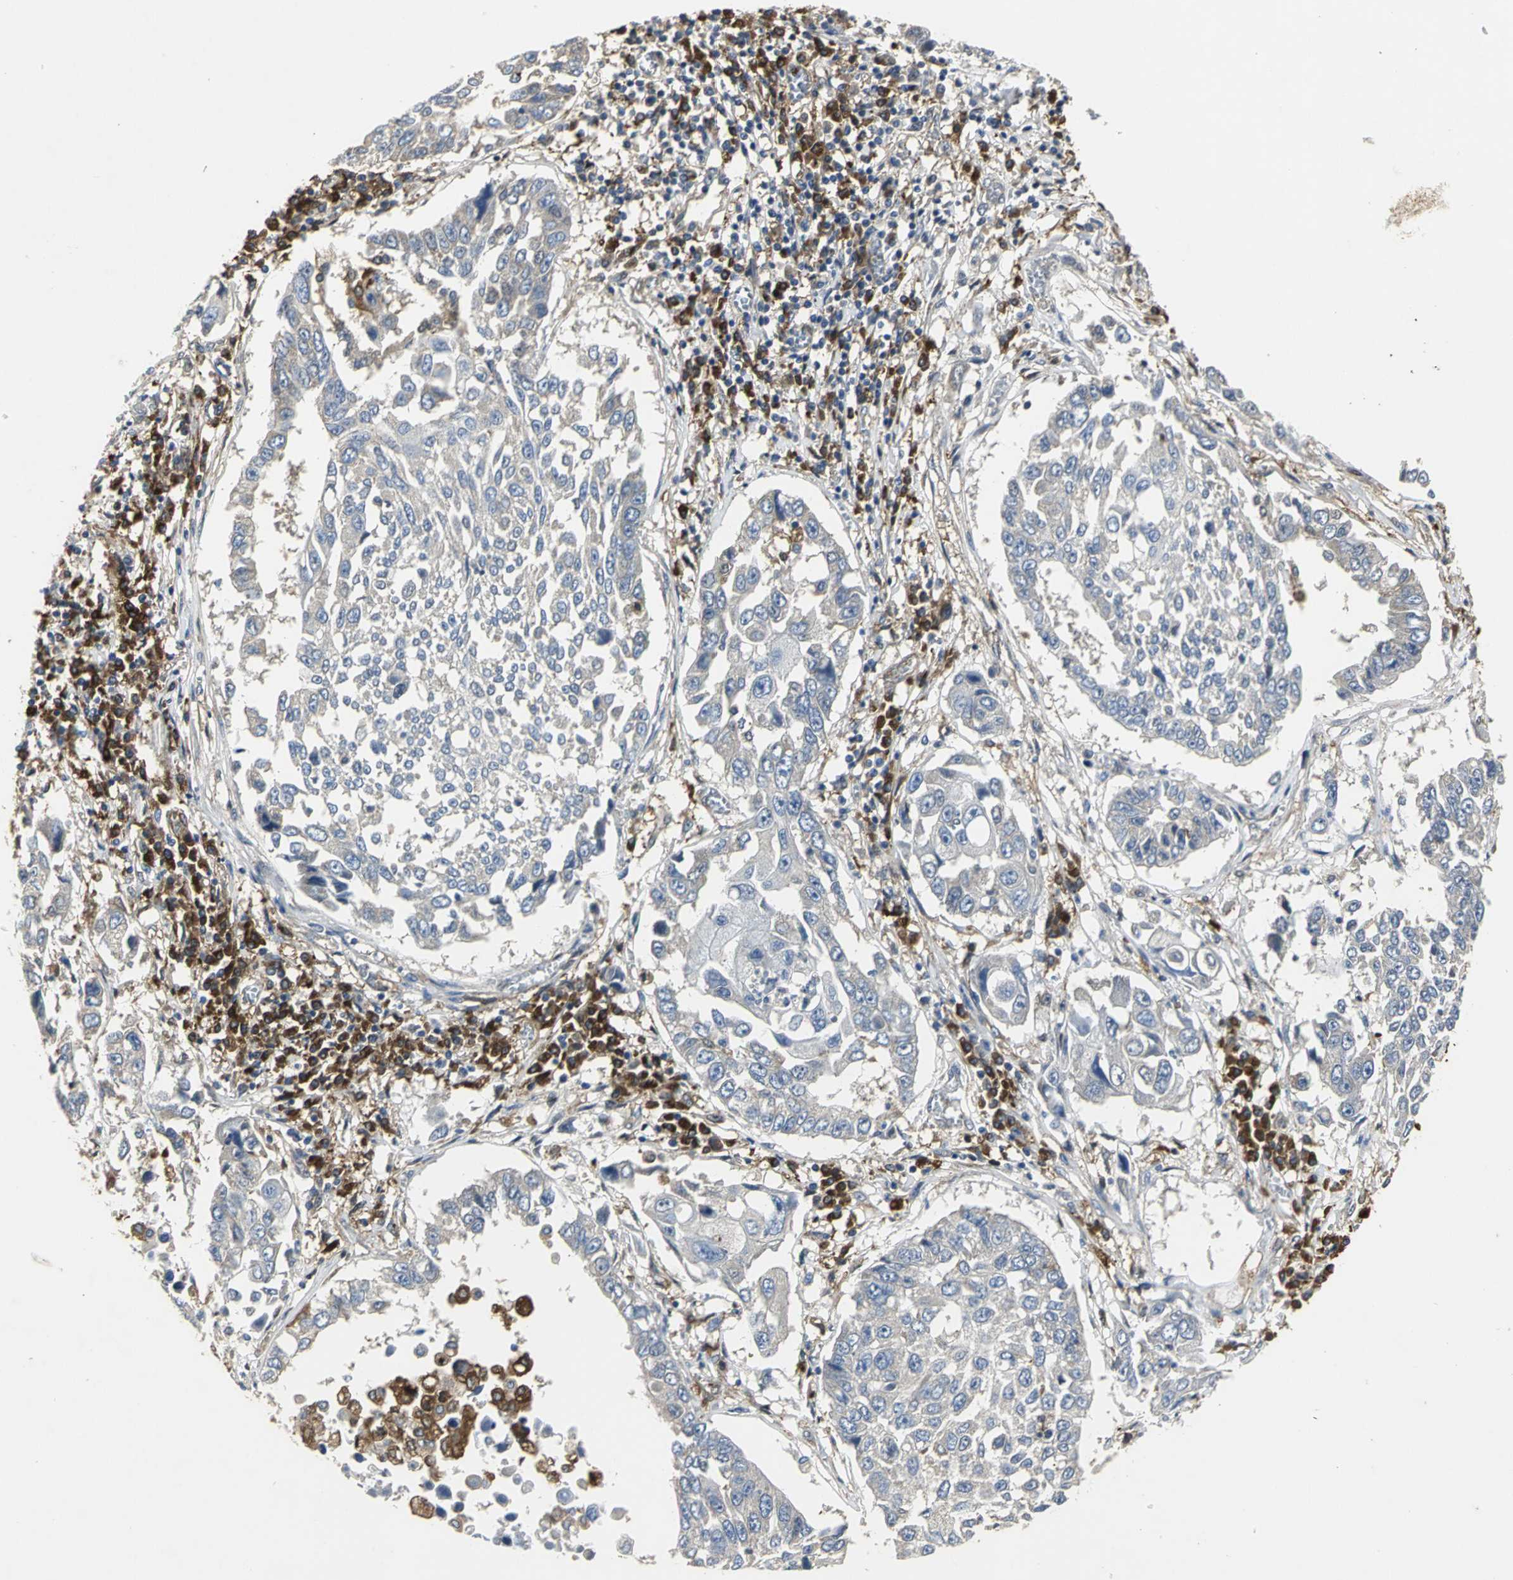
{"staining": {"intensity": "weak", "quantity": "25%-75%", "location": "cytoplasmic/membranous"}, "tissue": "lung cancer", "cell_type": "Tumor cells", "image_type": "cancer", "snomed": [{"axis": "morphology", "description": "Squamous cell carcinoma, NOS"}, {"axis": "topography", "description": "Lung"}], "caption": "Weak cytoplasmic/membranous staining for a protein is identified in approximately 25%-75% of tumor cells of lung cancer using immunohistochemistry (IHC).", "gene": "CHRNB1", "patient": {"sex": "male", "age": 71}}